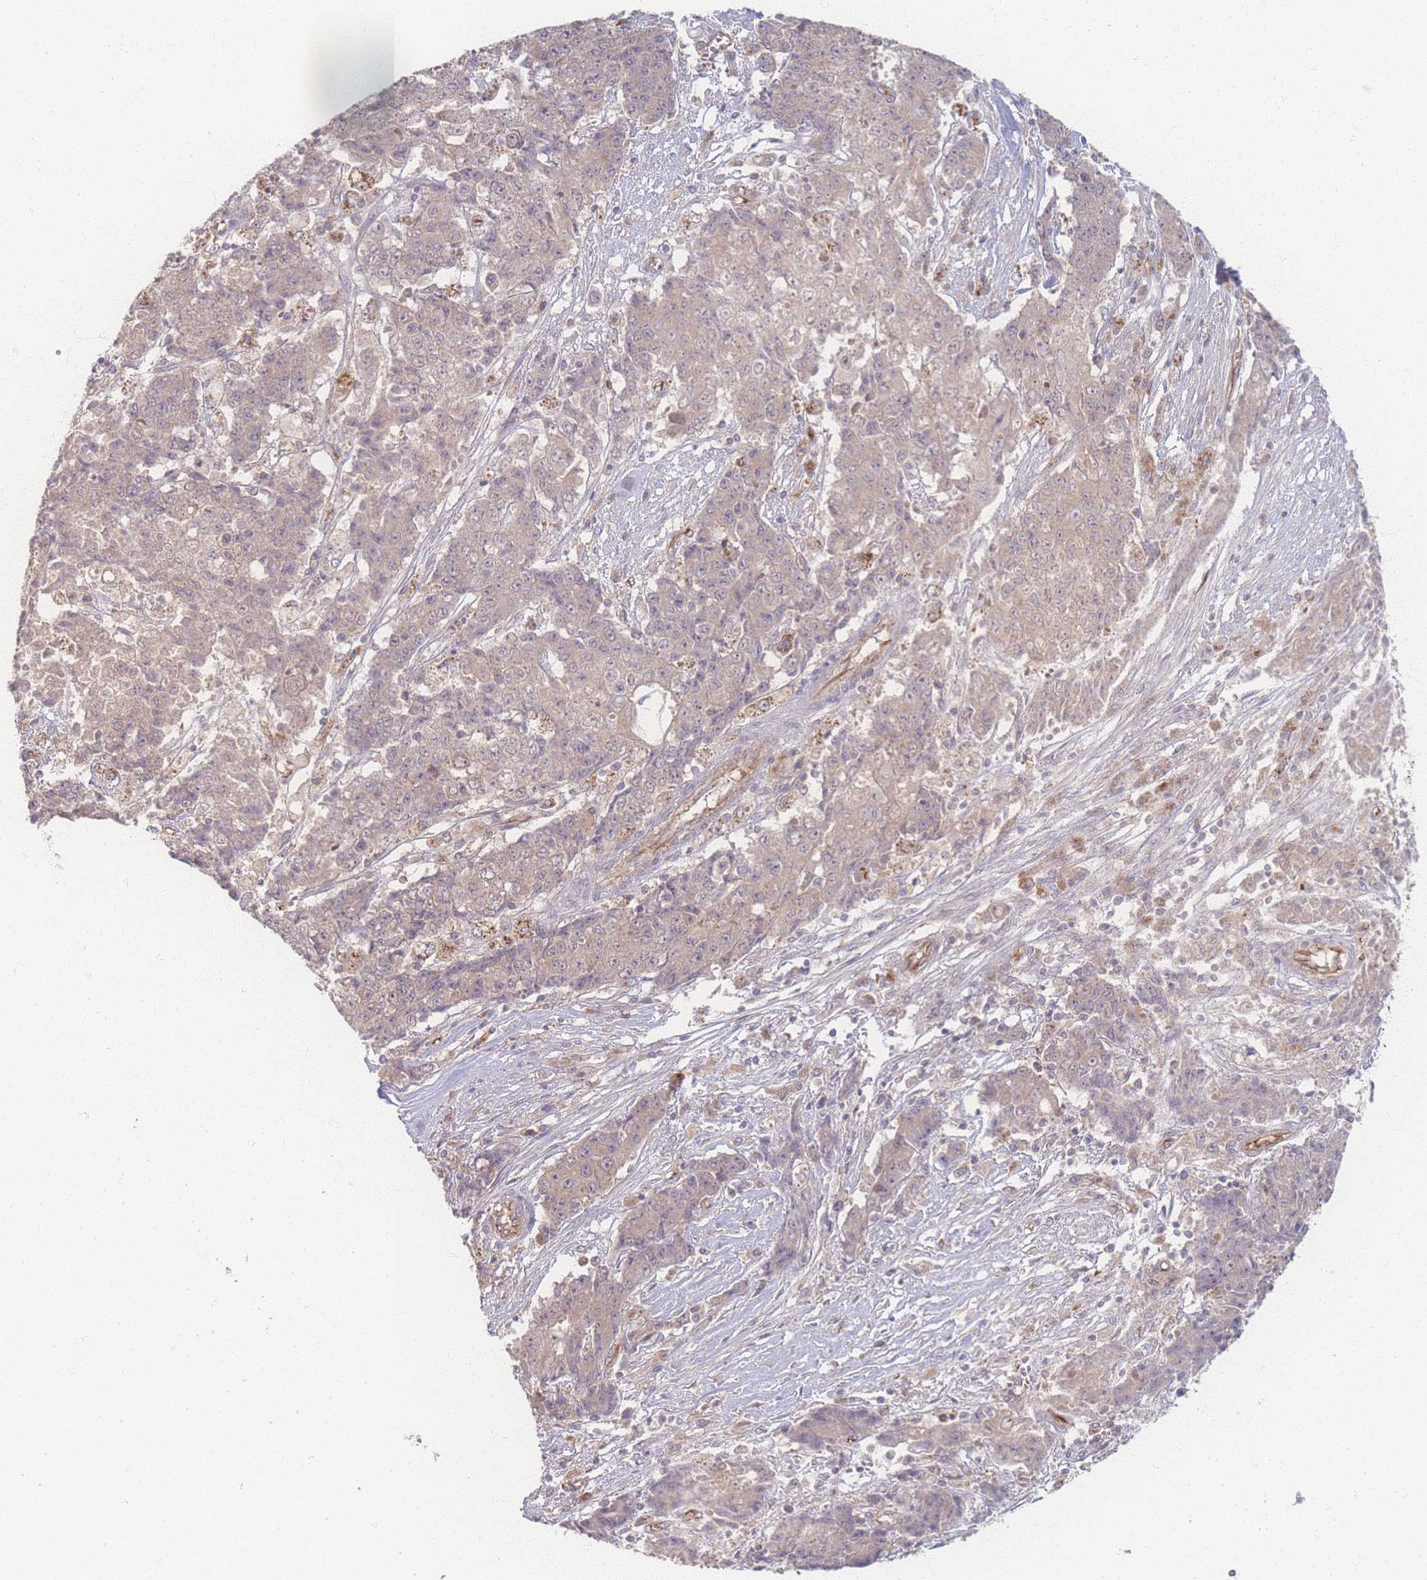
{"staining": {"intensity": "weak", "quantity": ">75%", "location": "cytoplasmic/membranous"}, "tissue": "ovarian cancer", "cell_type": "Tumor cells", "image_type": "cancer", "snomed": [{"axis": "morphology", "description": "Carcinoma, endometroid"}, {"axis": "topography", "description": "Ovary"}], "caption": "Brown immunohistochemical staining in human ovarian endometroid carcinoma demonstrates weak cytoplasmic/membranous staining in approximately >75% of tumor cells. (DAB = brown stain, brightfield microscopy at high magnification).", "gene": "INSR", "patient": {"sex": "female", "age": 42}}